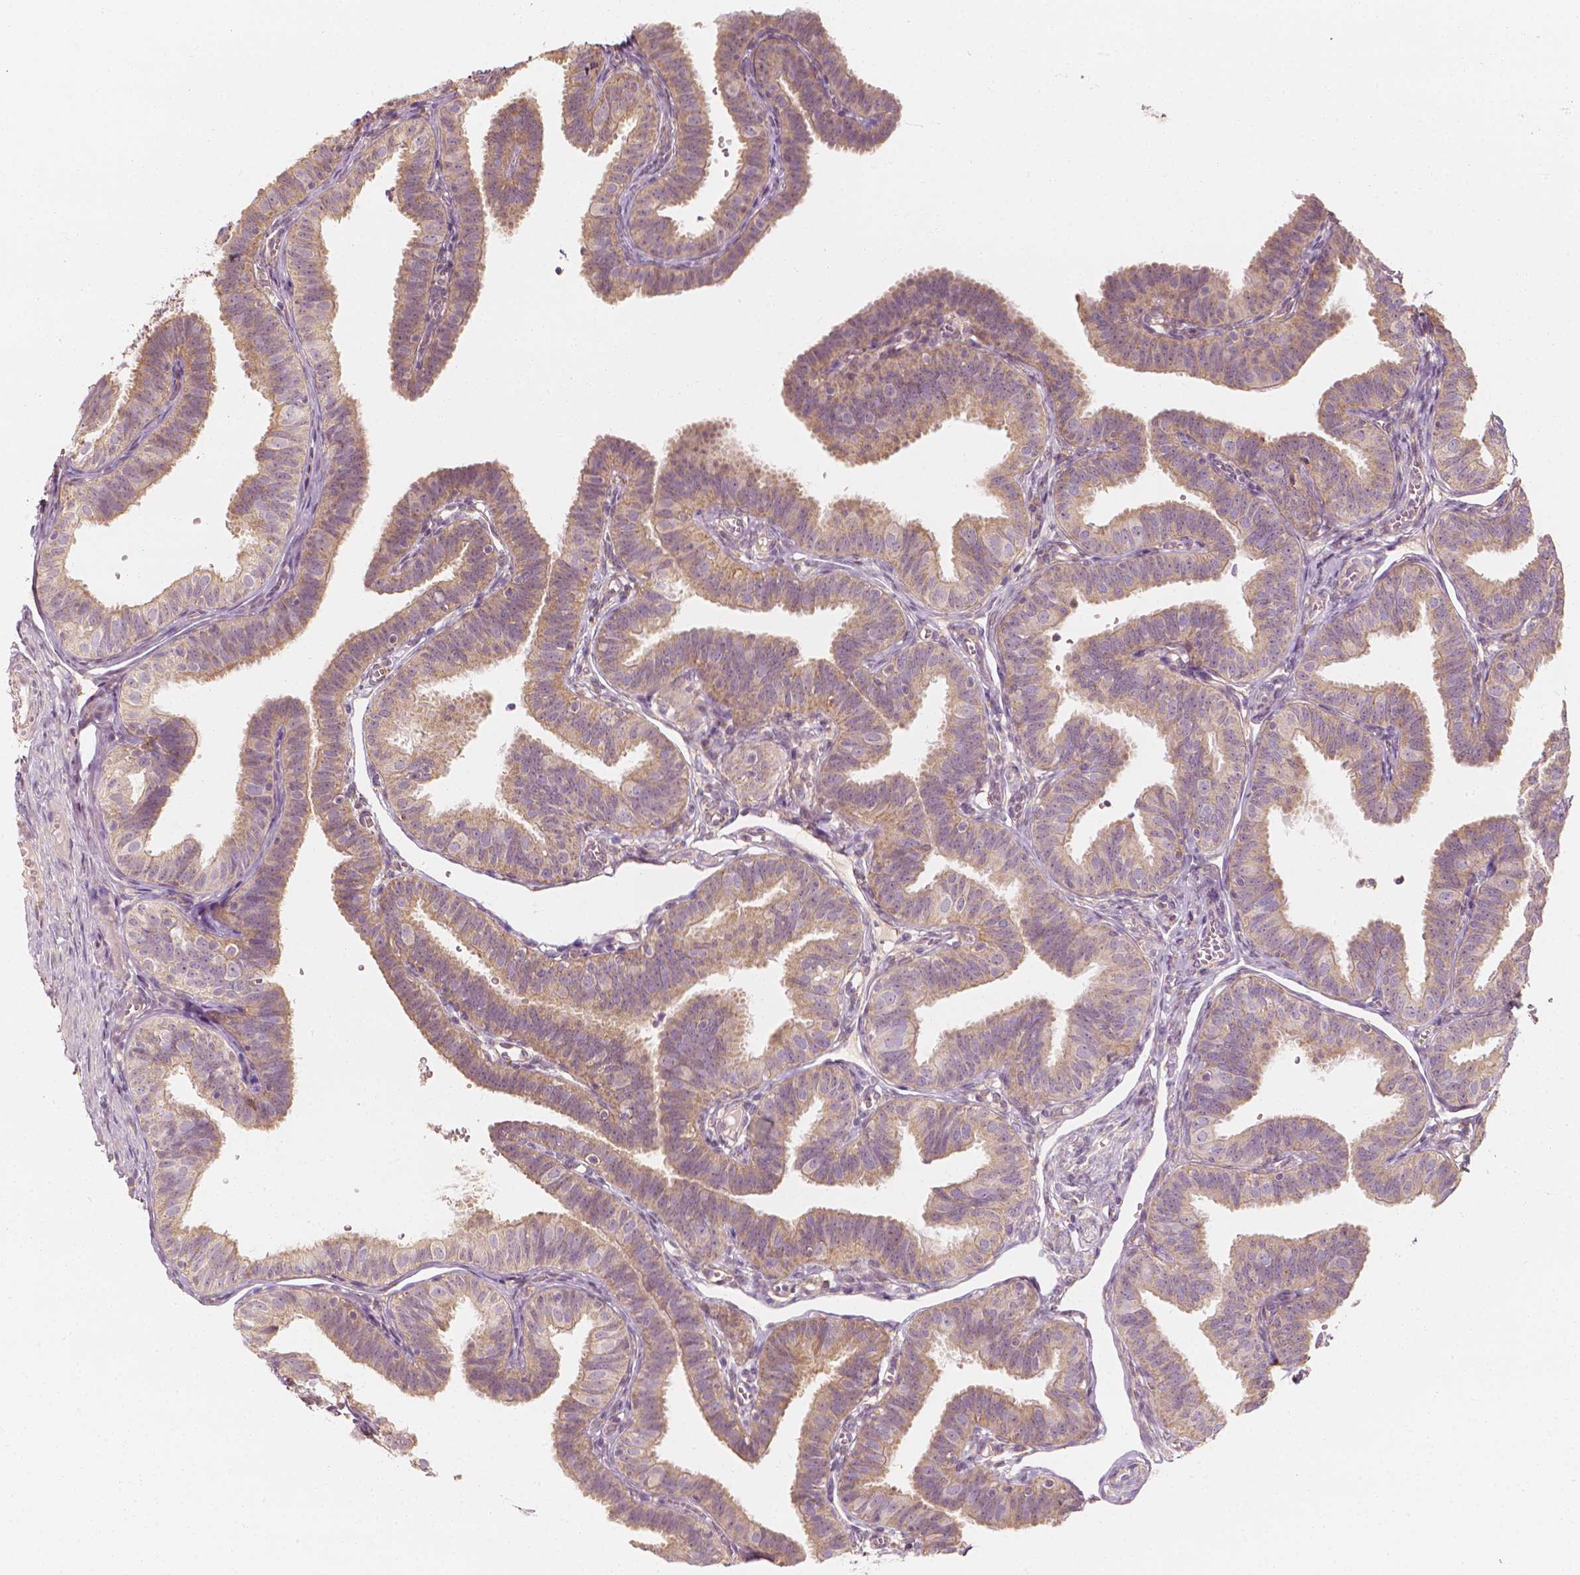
{"staining": {"intensity": "weak", "quantity": "25%-75%", "location": "cytoplasmic/membranous"}, "tissue": "fallopian tube", "cell_type": "Glandular cells", "image_type": "normal", "snomed": [{"axis": "morphology", "description": "Normal tissue, NOS"}, {"axis": "topography", "description": "Fallopian tube"}], "caption": "A low amount of weak cytoplasmic/membranous positivity is seen in about 25%-75% of glandular cells in unremarkable fallopian tube.", "gene": "SHPK", "patient": {"sex": "female", "age": 25}}